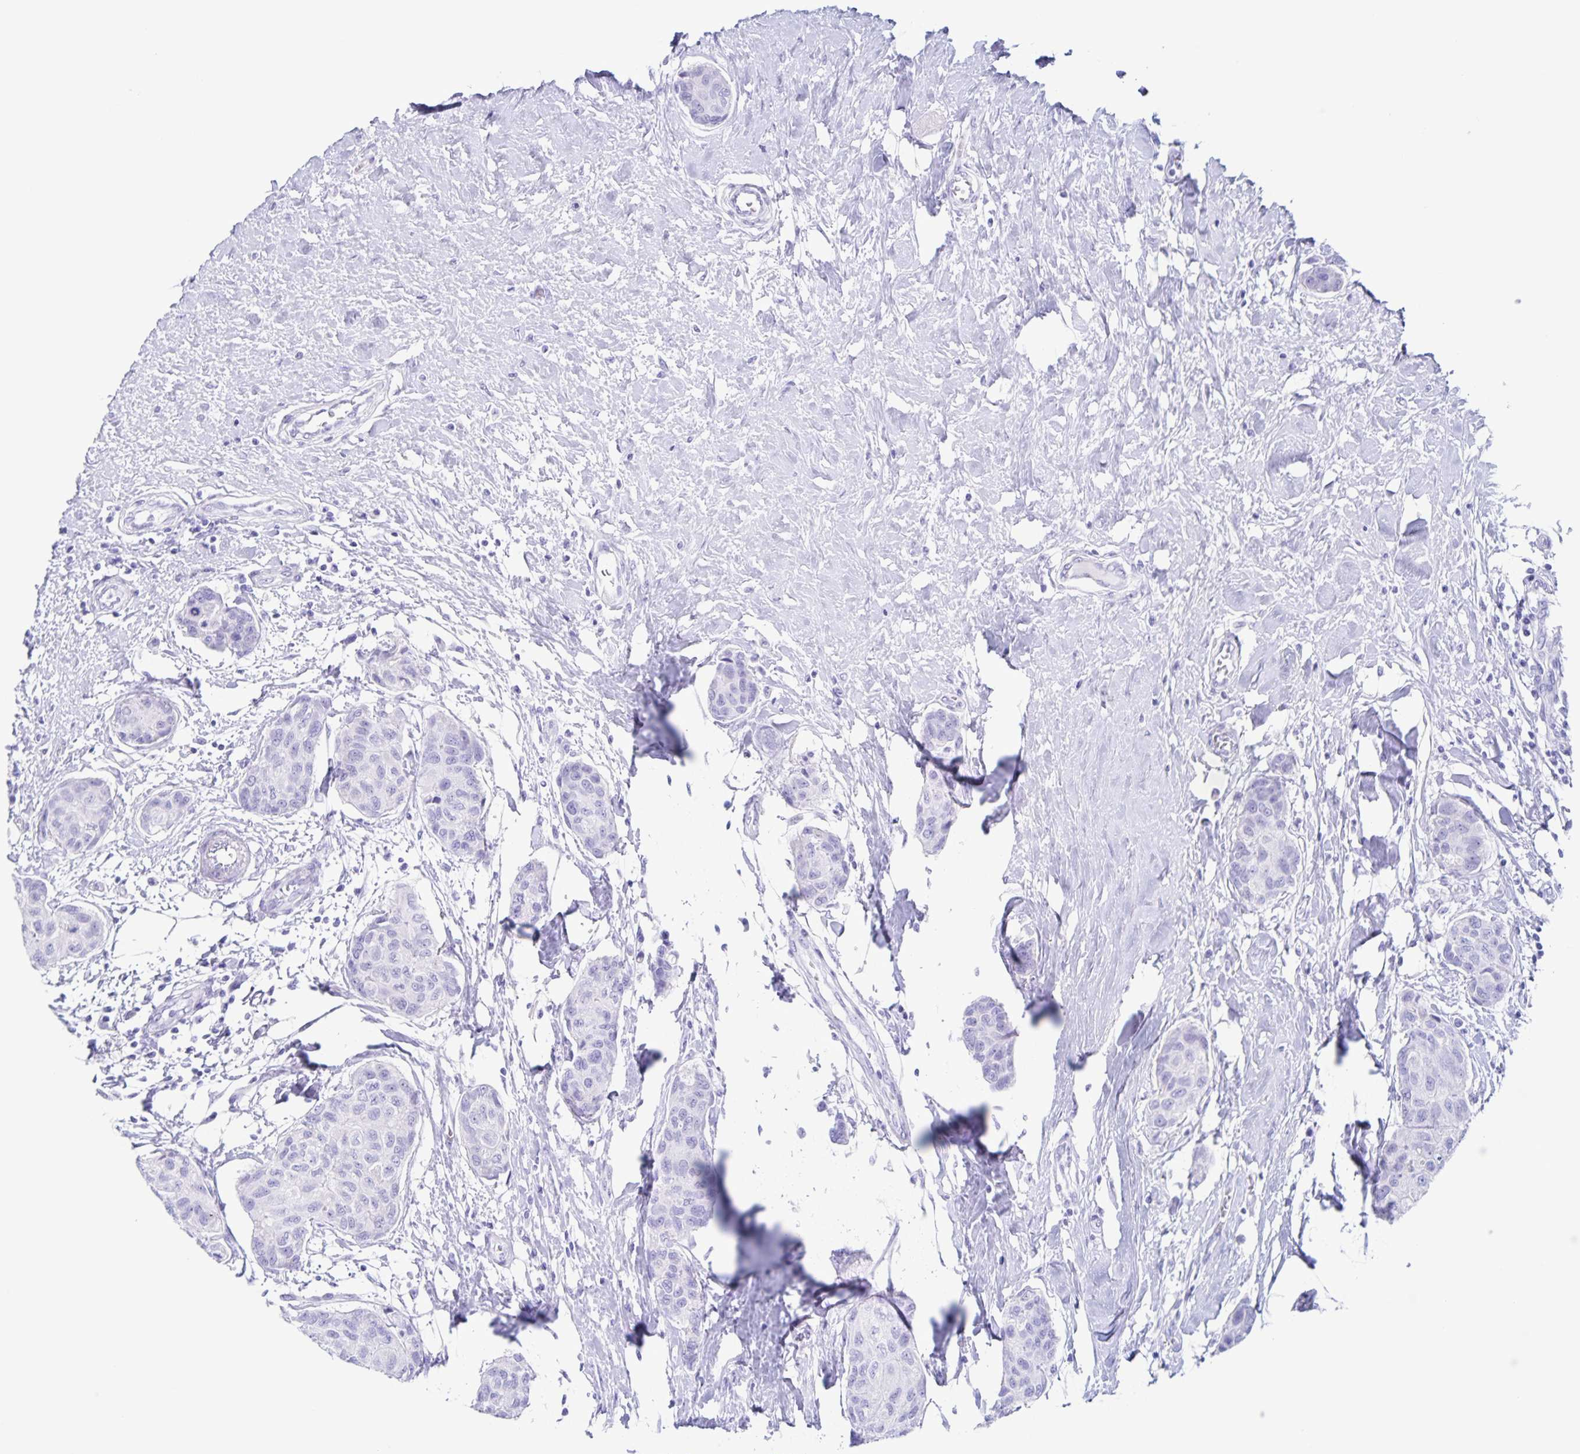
{"staining": {"intensity": "negative", "quantity": "none", "location": "none"}, "tissue": "breast cancer", "cell_type": "Tumor cells", "image_type": "cancer", "snomed": [{"axis": "morphology", "description": "Duct carcinoma"}, {"axis": "topography", "description": "Breast"}], "caption": "Protein analysis of breast cancer demonstrates no significant expression in tumor cells. The staining is performed using DAB brown chromogen with nuclei counter-stained in using hematoxylin.", "gene": "C12orf56", "patient": {"sex": "female", "age": 80}}